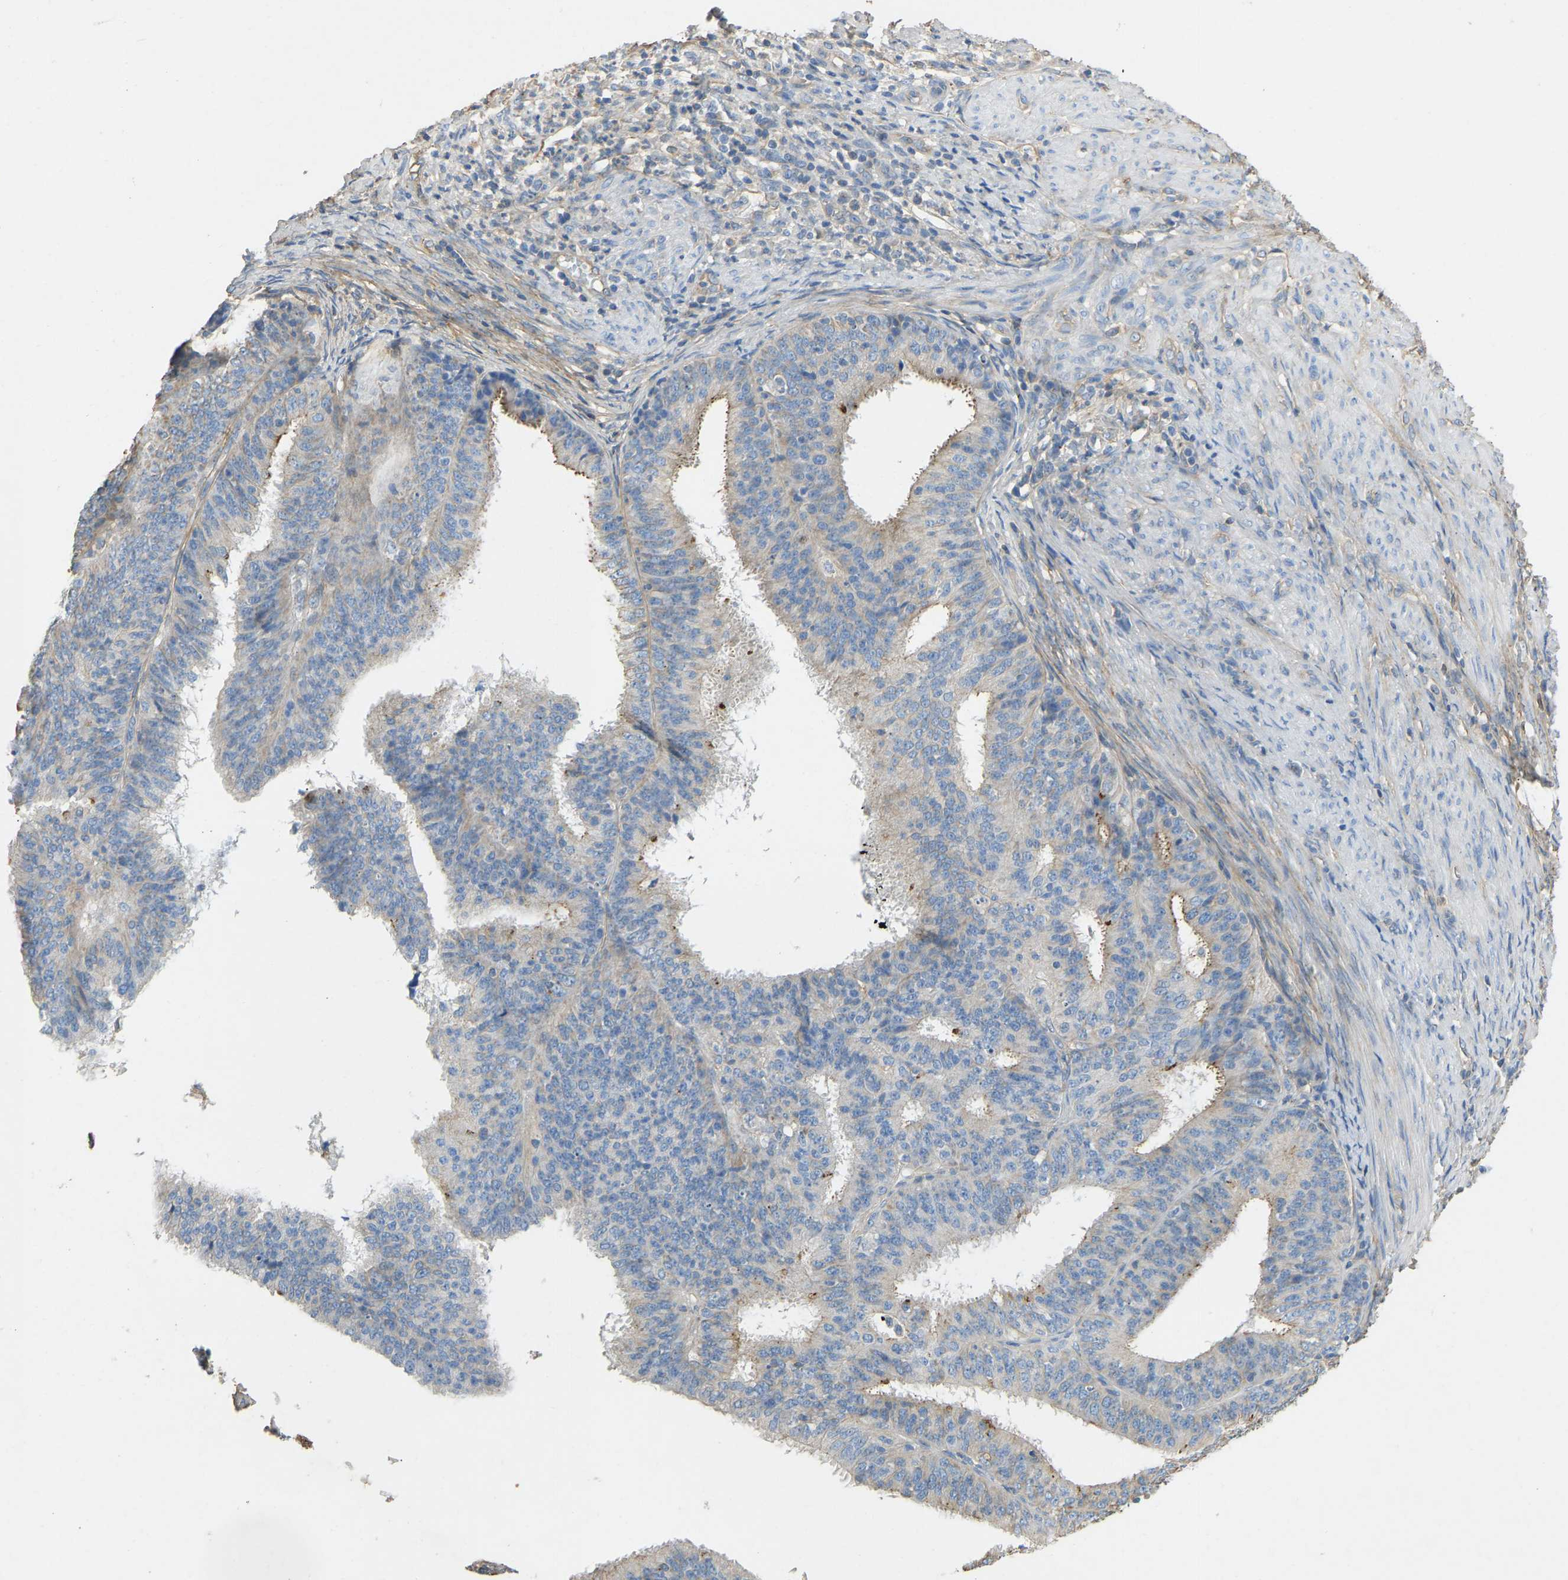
{"staining": {"intensity": "moderate", "quantity": "<25%", "location": "cytoplasmic/membranous"}, "tissue": "endometrial cancer", "cell_type": "Tumor cells", "image_type": "cancer", "snomed": [{"axis": "morphology", "description": "Adenocarcinoma, NOS"}, {"axis": "topography", "description": "Endometrium"}], "caption": "Endometrial cancer (adenocarcinoma) tissue displays moderate cytoplasmic/membranous positivity in approximately <25% of tumor cells The protein of interest is stained brown, and the nuclei are stained in blue (DAB (3,3'-diaminobenzidine) IHC with brightfield microscopy, high magnification).", "gene": "TECTA", "patient": {"sex": "female", "age": 70}}